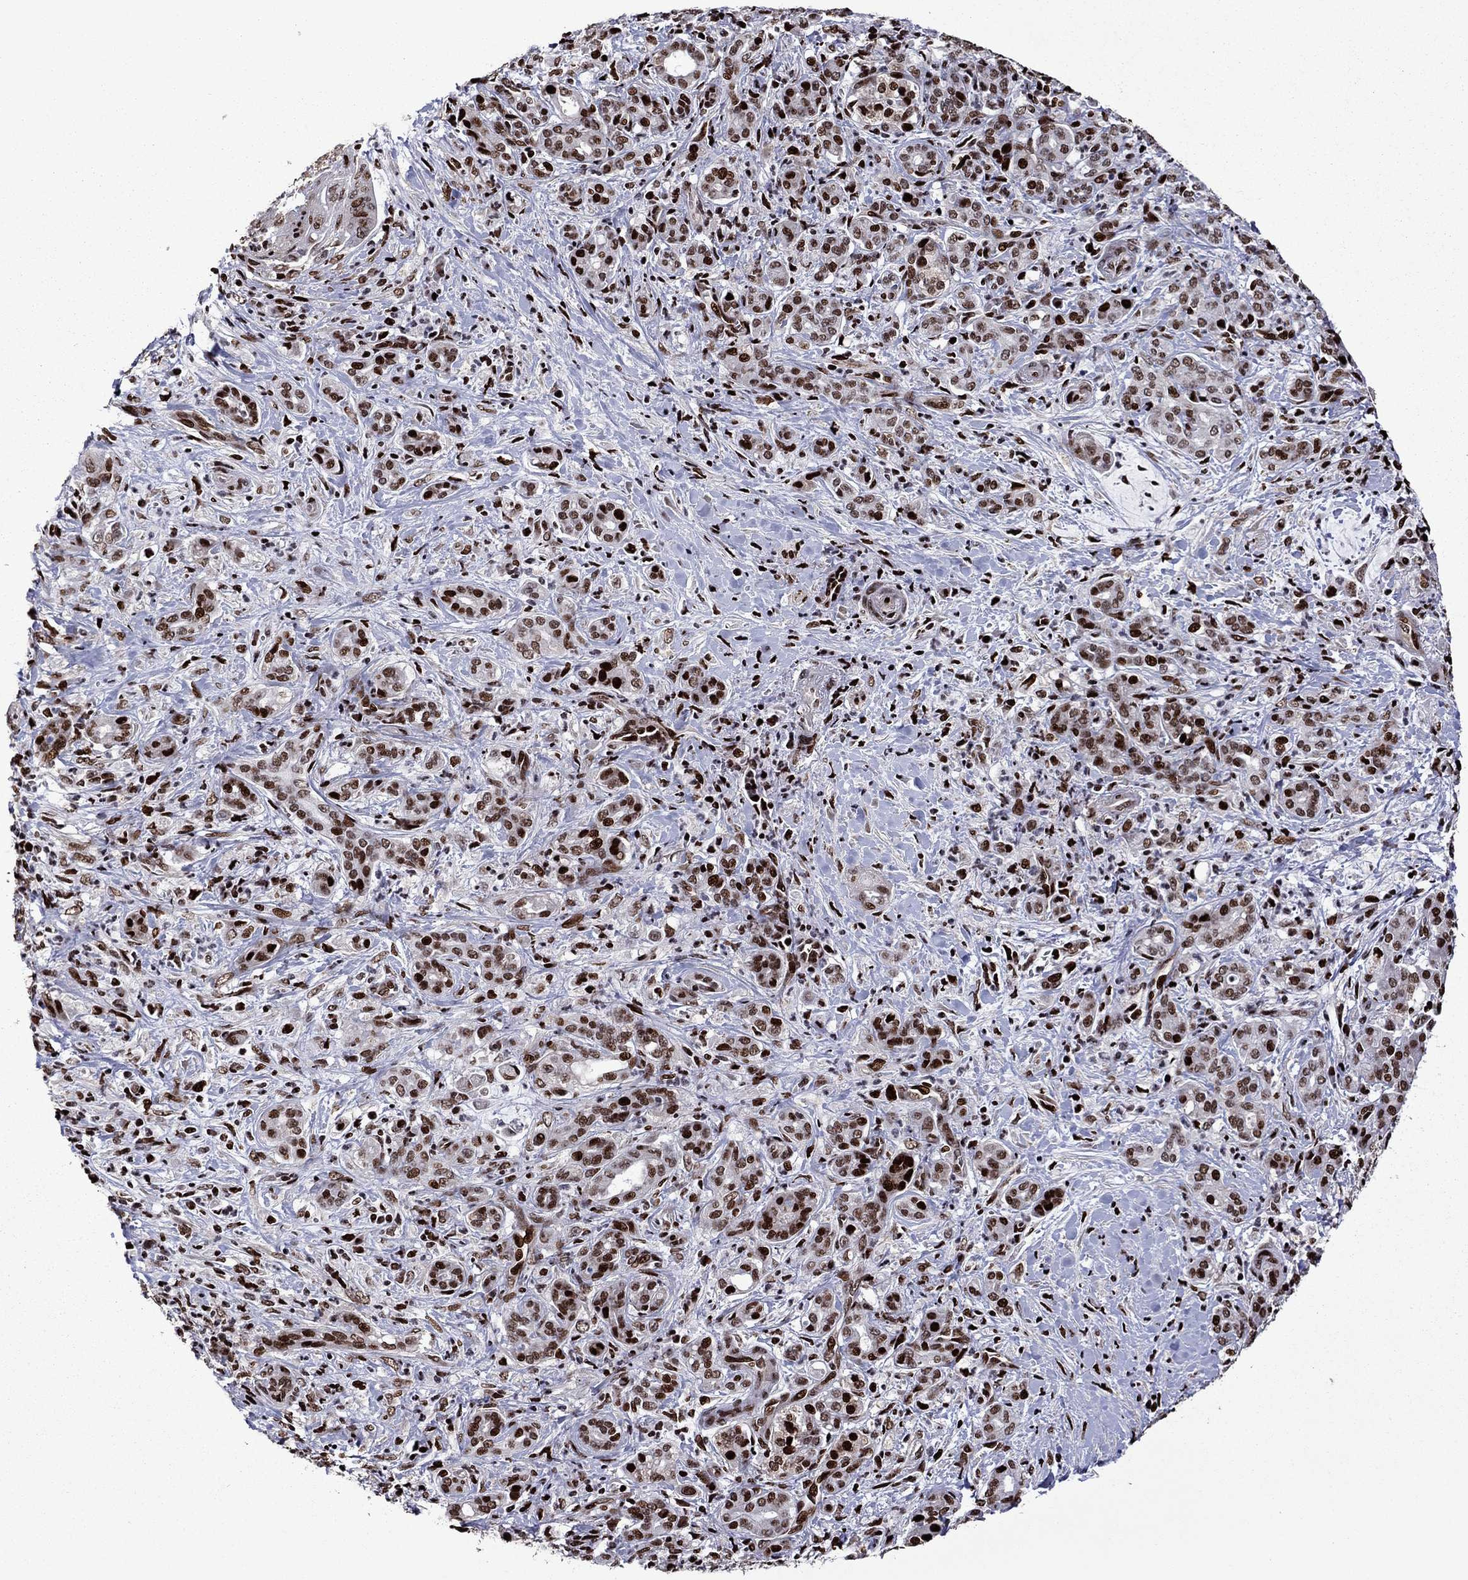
{"staining": {"intensity": "strong", "quantity": ">75%", "location": "nuclear"}, "tissue": "pancreatic cancer", "cell_type": "Tumor cells", "image_type": "cancer", "snomed": [{"axis": "morphology", "description": "Normal tissue, NOS"}, {"axis": "morphology", "description": "Inflammation, NOS"}, {"axis": "morphology", "description": "Adenocarcinoma, NOS"}, {"axis": "topography", "description": "Pancreas"}], "caption": "Immunohistochemistry (IHC) of human pancreatic cancer displays high levels of strong nuclear expression in about >75% of tumor cells. (IHC, brightfield microscopy, high magnification).", "gene": "LIMK1", "patient": {"sex": "male", "age": 57}}